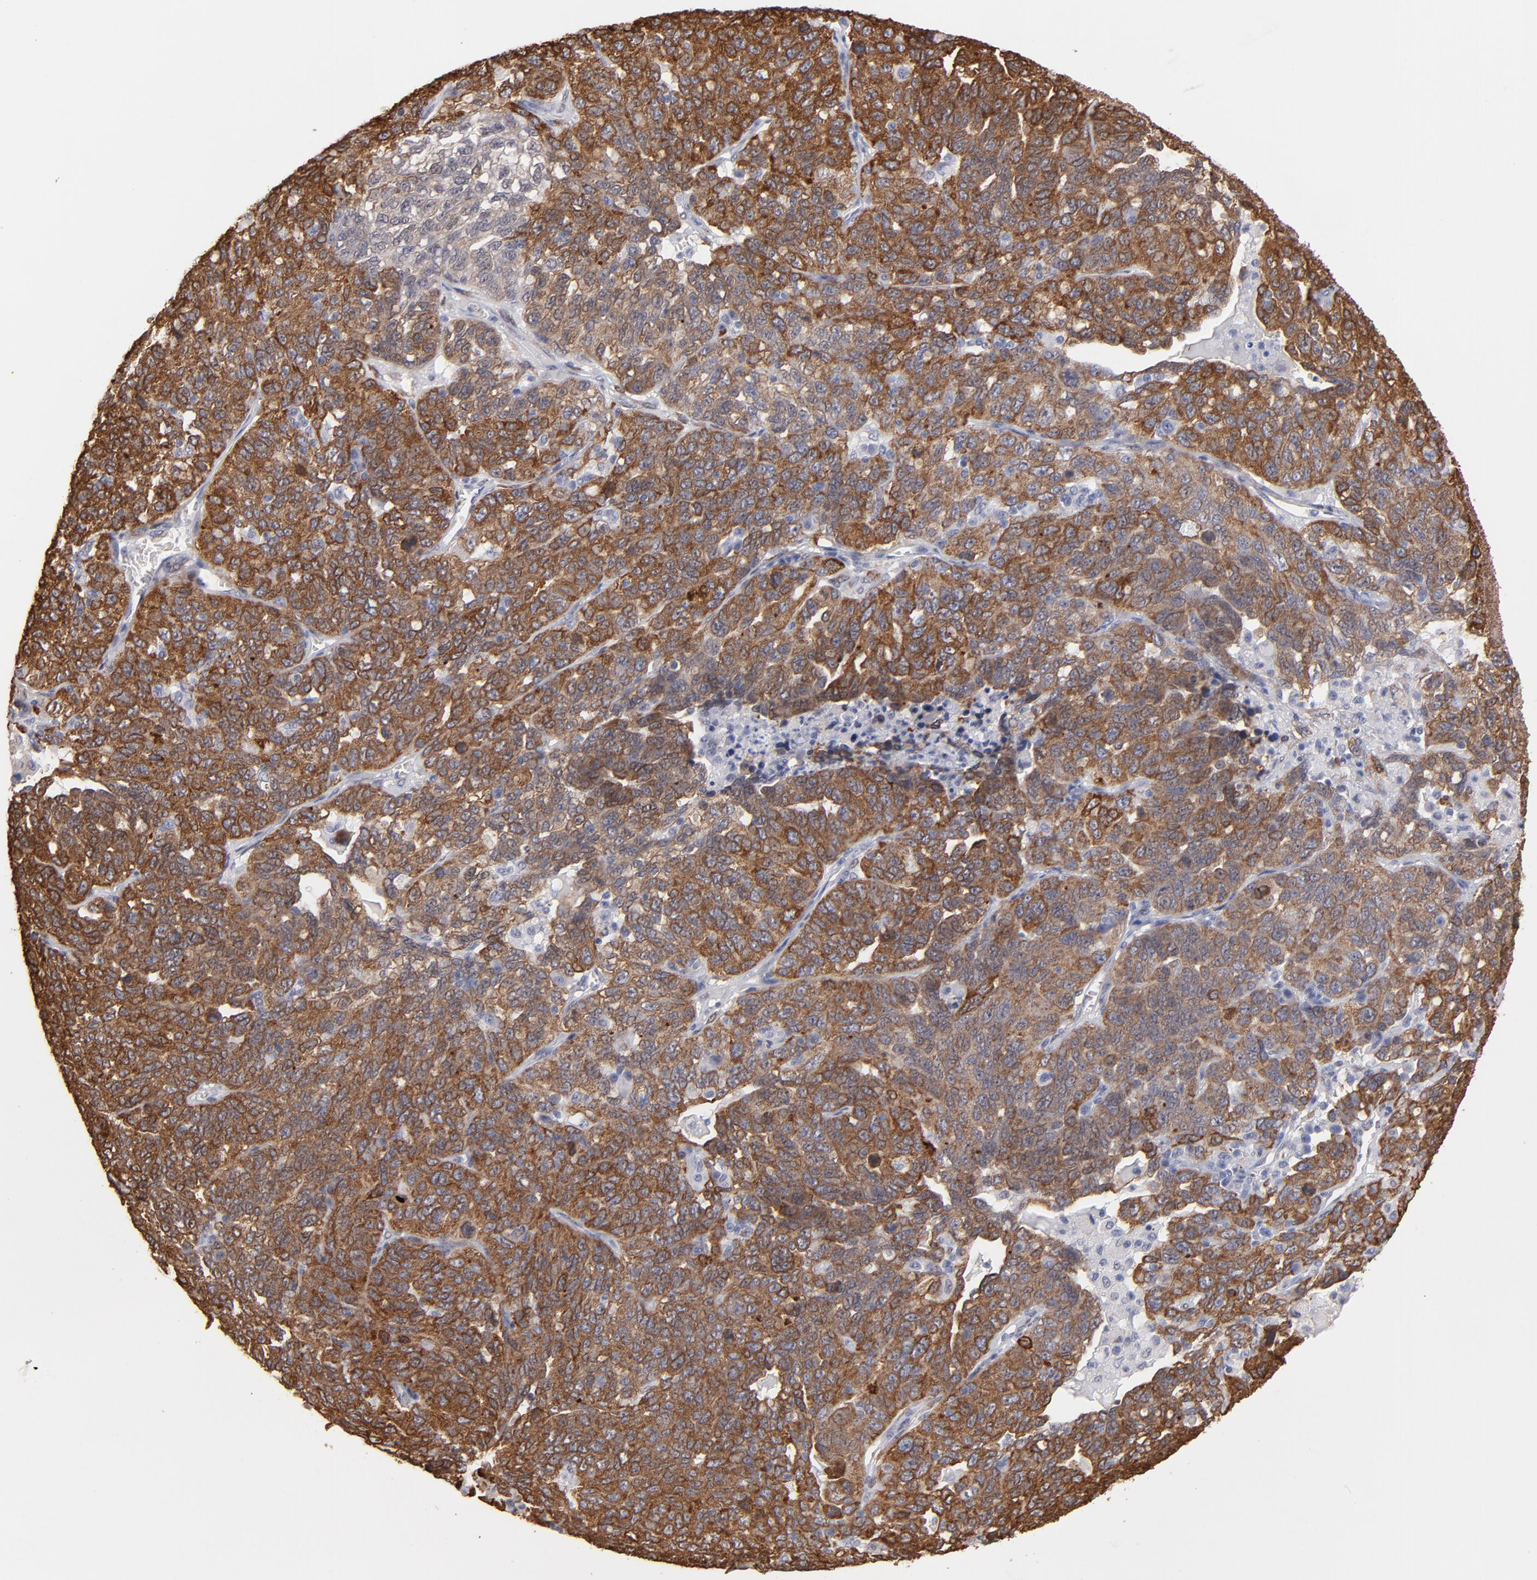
{"staining": {"intensity": "moderate", "quantity": ">75%", "location": "cytoplasmic/membranous"}, "tissue": "ovarian cancer", "cell_type": "Tumor cells", "image_type": "cancer", "snomed": [{"axis": "morphology", "description": "Cystadenocarcinoma, serous, NOS"}, {"axis": "topography", "description": "Ovary"}], "caption": "Ovarian serous cystadenocarcinoma was stained to show a protein in brown. There is medium levels of moderate cytoplasmic/membranous positivity in about >75% of tumor cells.", "gene": "PGRMC1", "patient": {"sex": "female", "age": 71}}